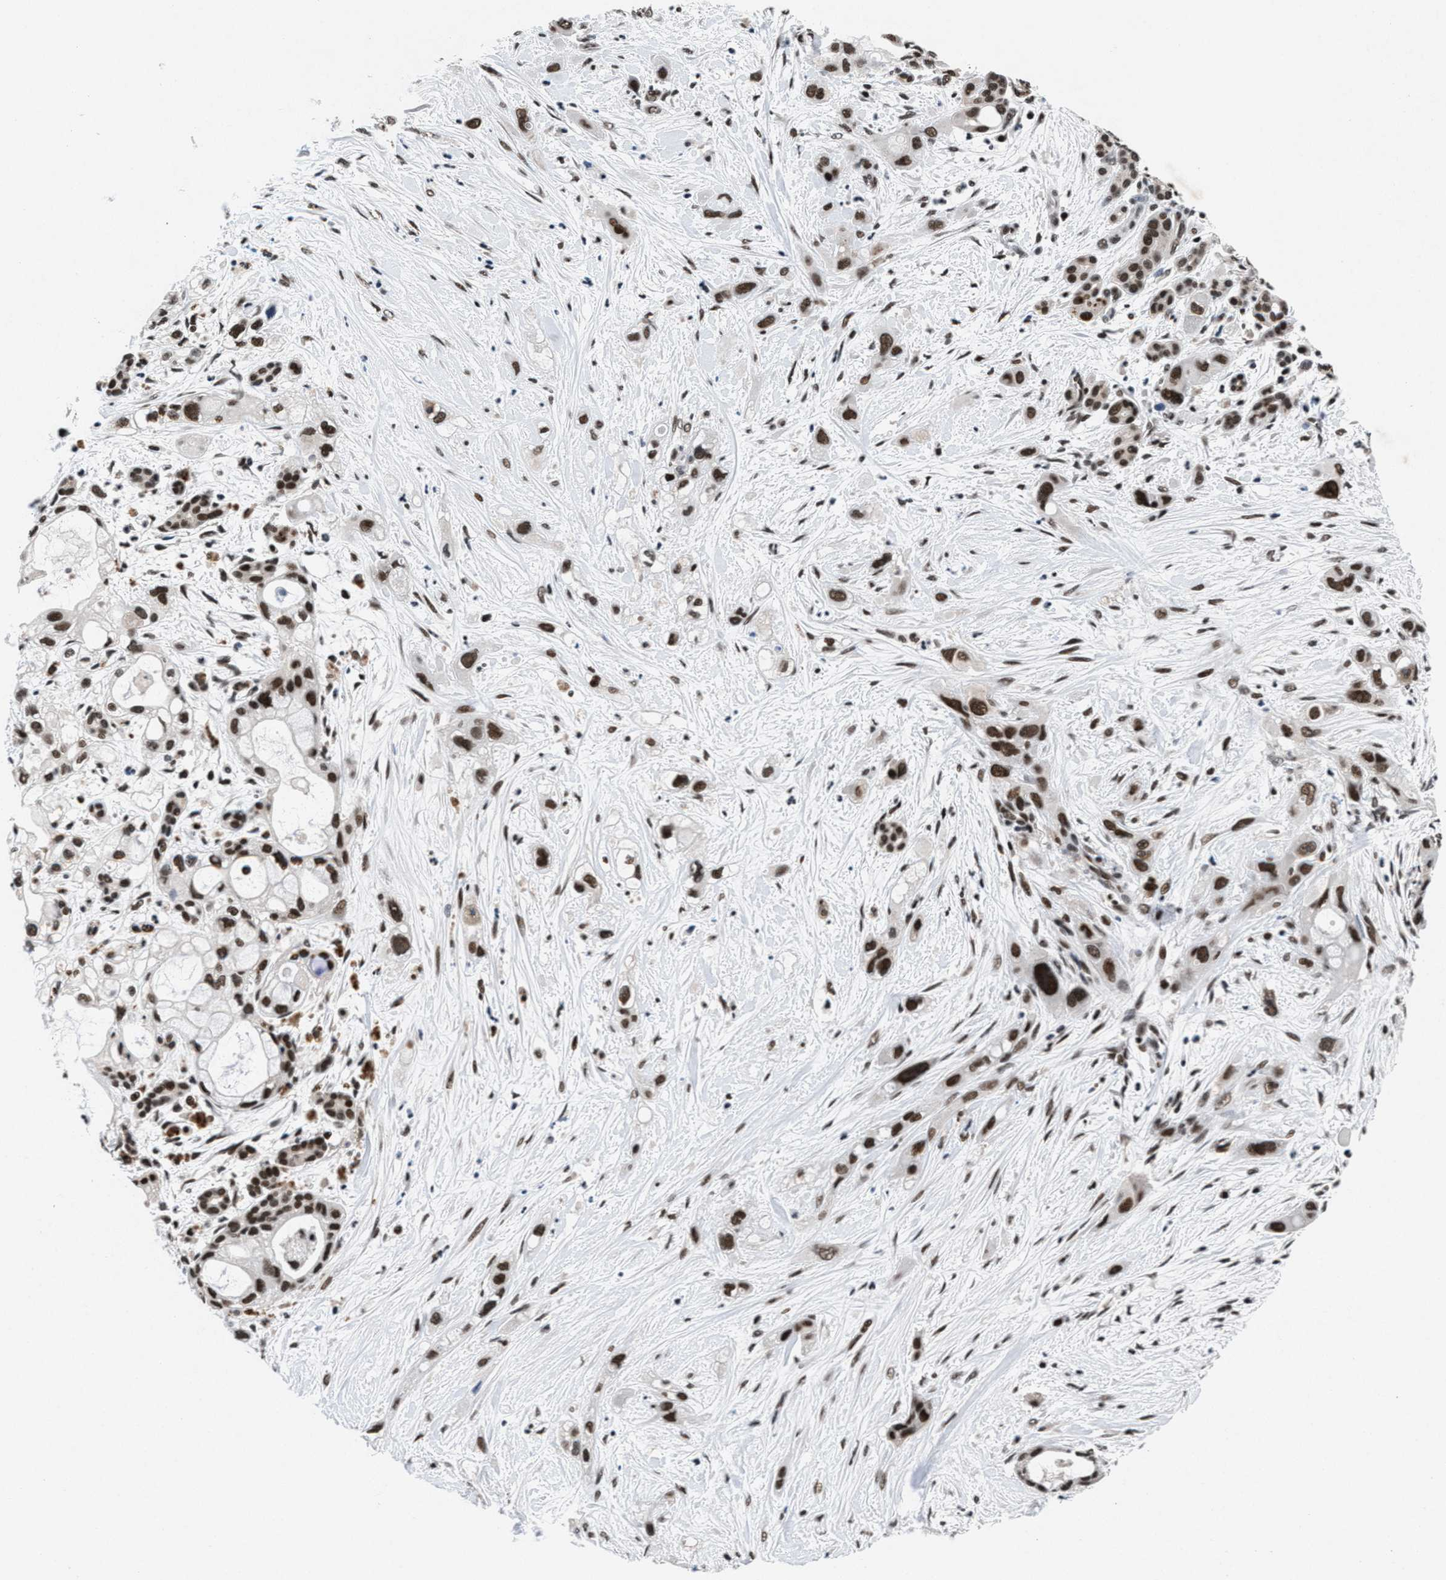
{"staining": {"intensity": "strong", "quantity": ">75%", "location": "nuclear"}, "tissue": "pancreatic cancer", "cell_type": "Tumor cells", "image_type": "cancer", "snomed": [{"axis": "morphology", "description": "Adenocarcinoma, NOS"}, {"axis": "topography", "description": "Pancreas"}], "caption": "High-power microscopy captured an IHC image of pancreatic cancer, revealing strong nuclear staining in approximately >75% of tumor cells.", "gene": "WDR81", "patient": {"sex": "male", "age": 59}}